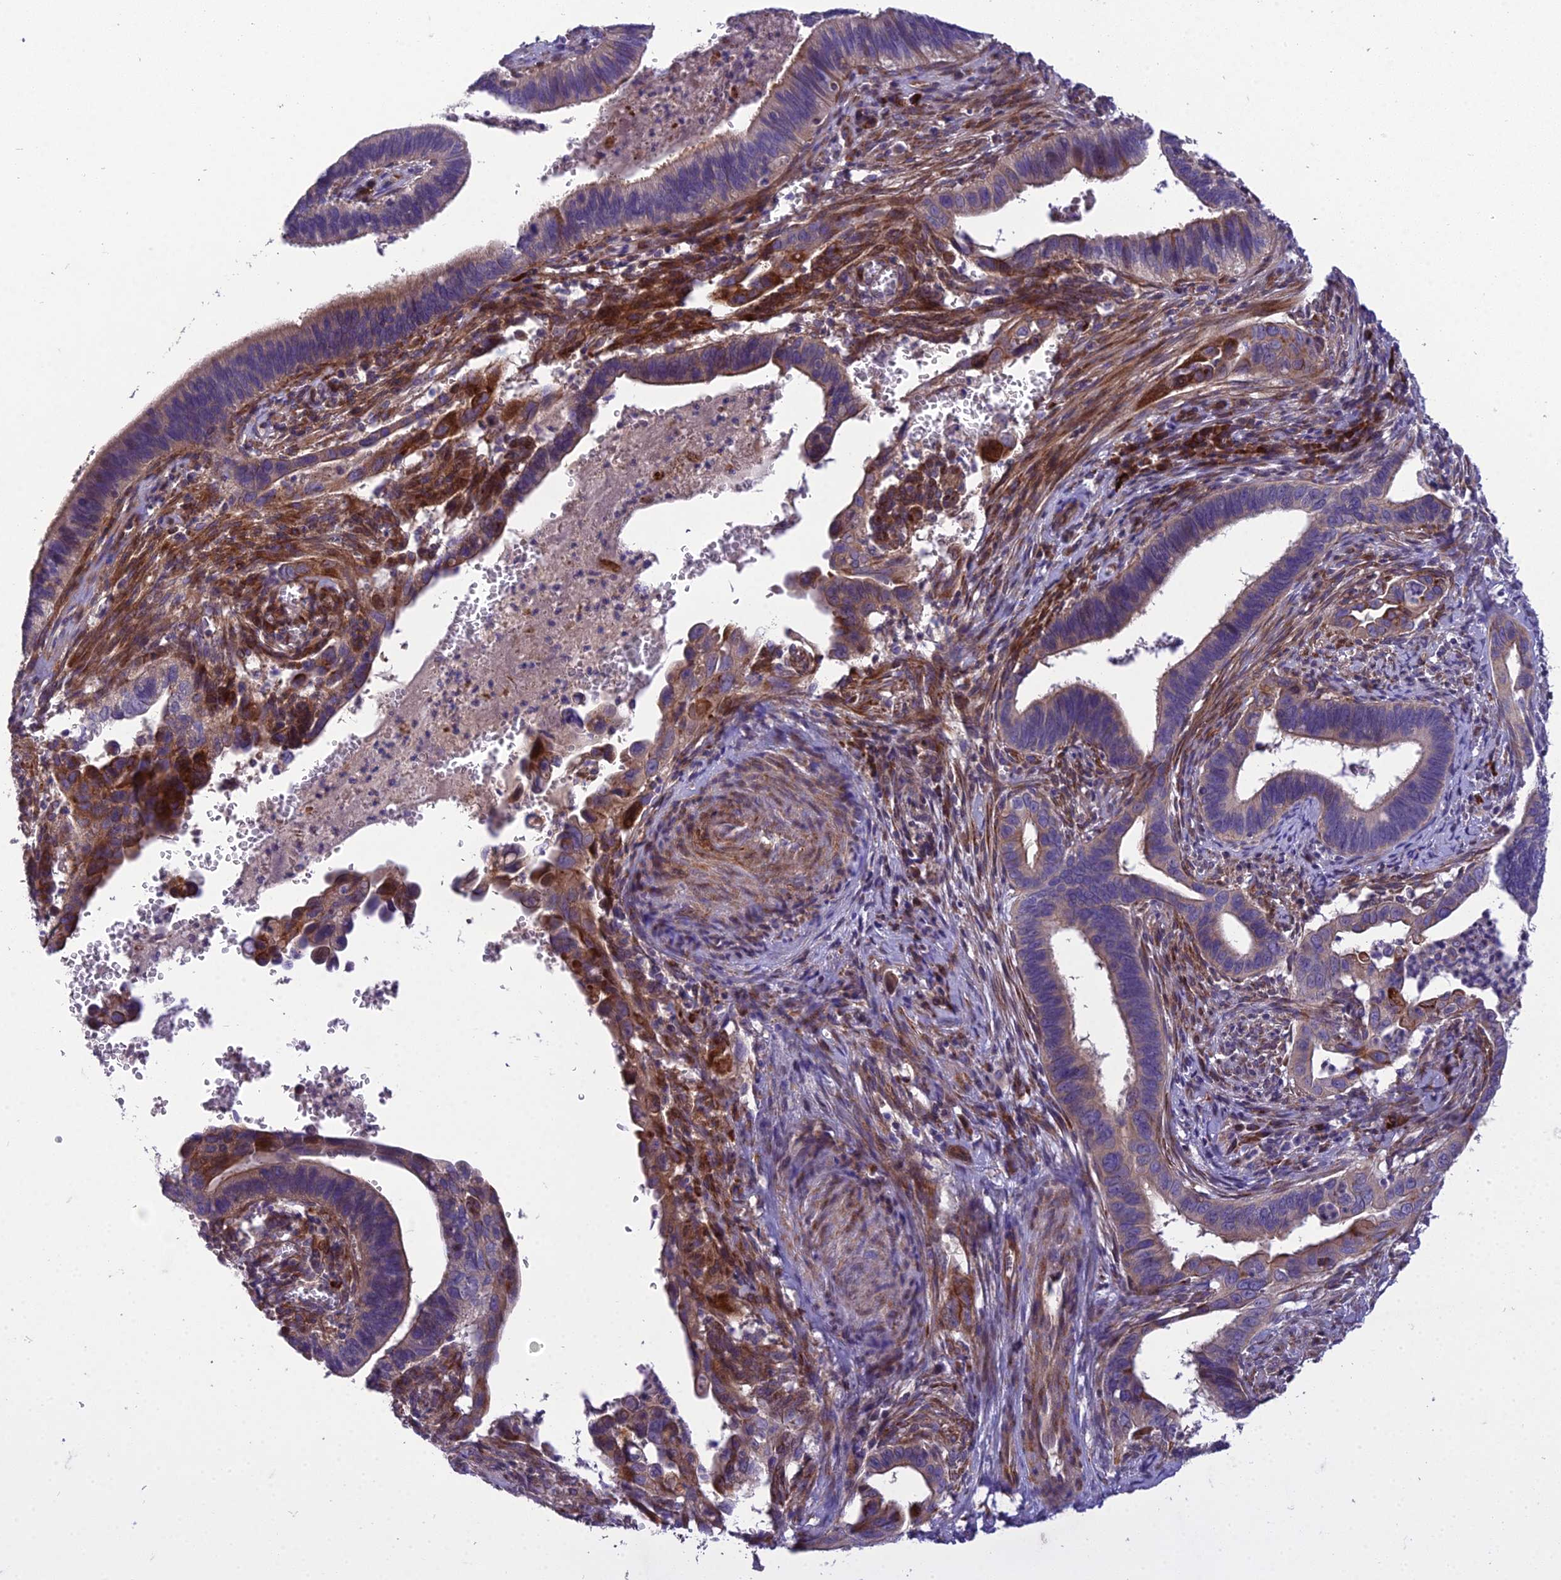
{"staining": {"intensity": "weak", "quantity": "<25%", "location": "cytoplasmic/membranous"}, "tissue": "cervical cancer", "cell_type": "Tumor cells", "image_type": "cancer", "snomed": [{"axis": "morphology", "description": "Adenocarcinoma, NOS"}, {"axis": "topography", "description": "Cervix"}], "caption": "Adenocarcinoma (cervical) was stained to show a protein in brown. There is no significant expression in tumor cells.", "gene": "ADIPOR2", "patient": {"sex": "female", "age": 42}}